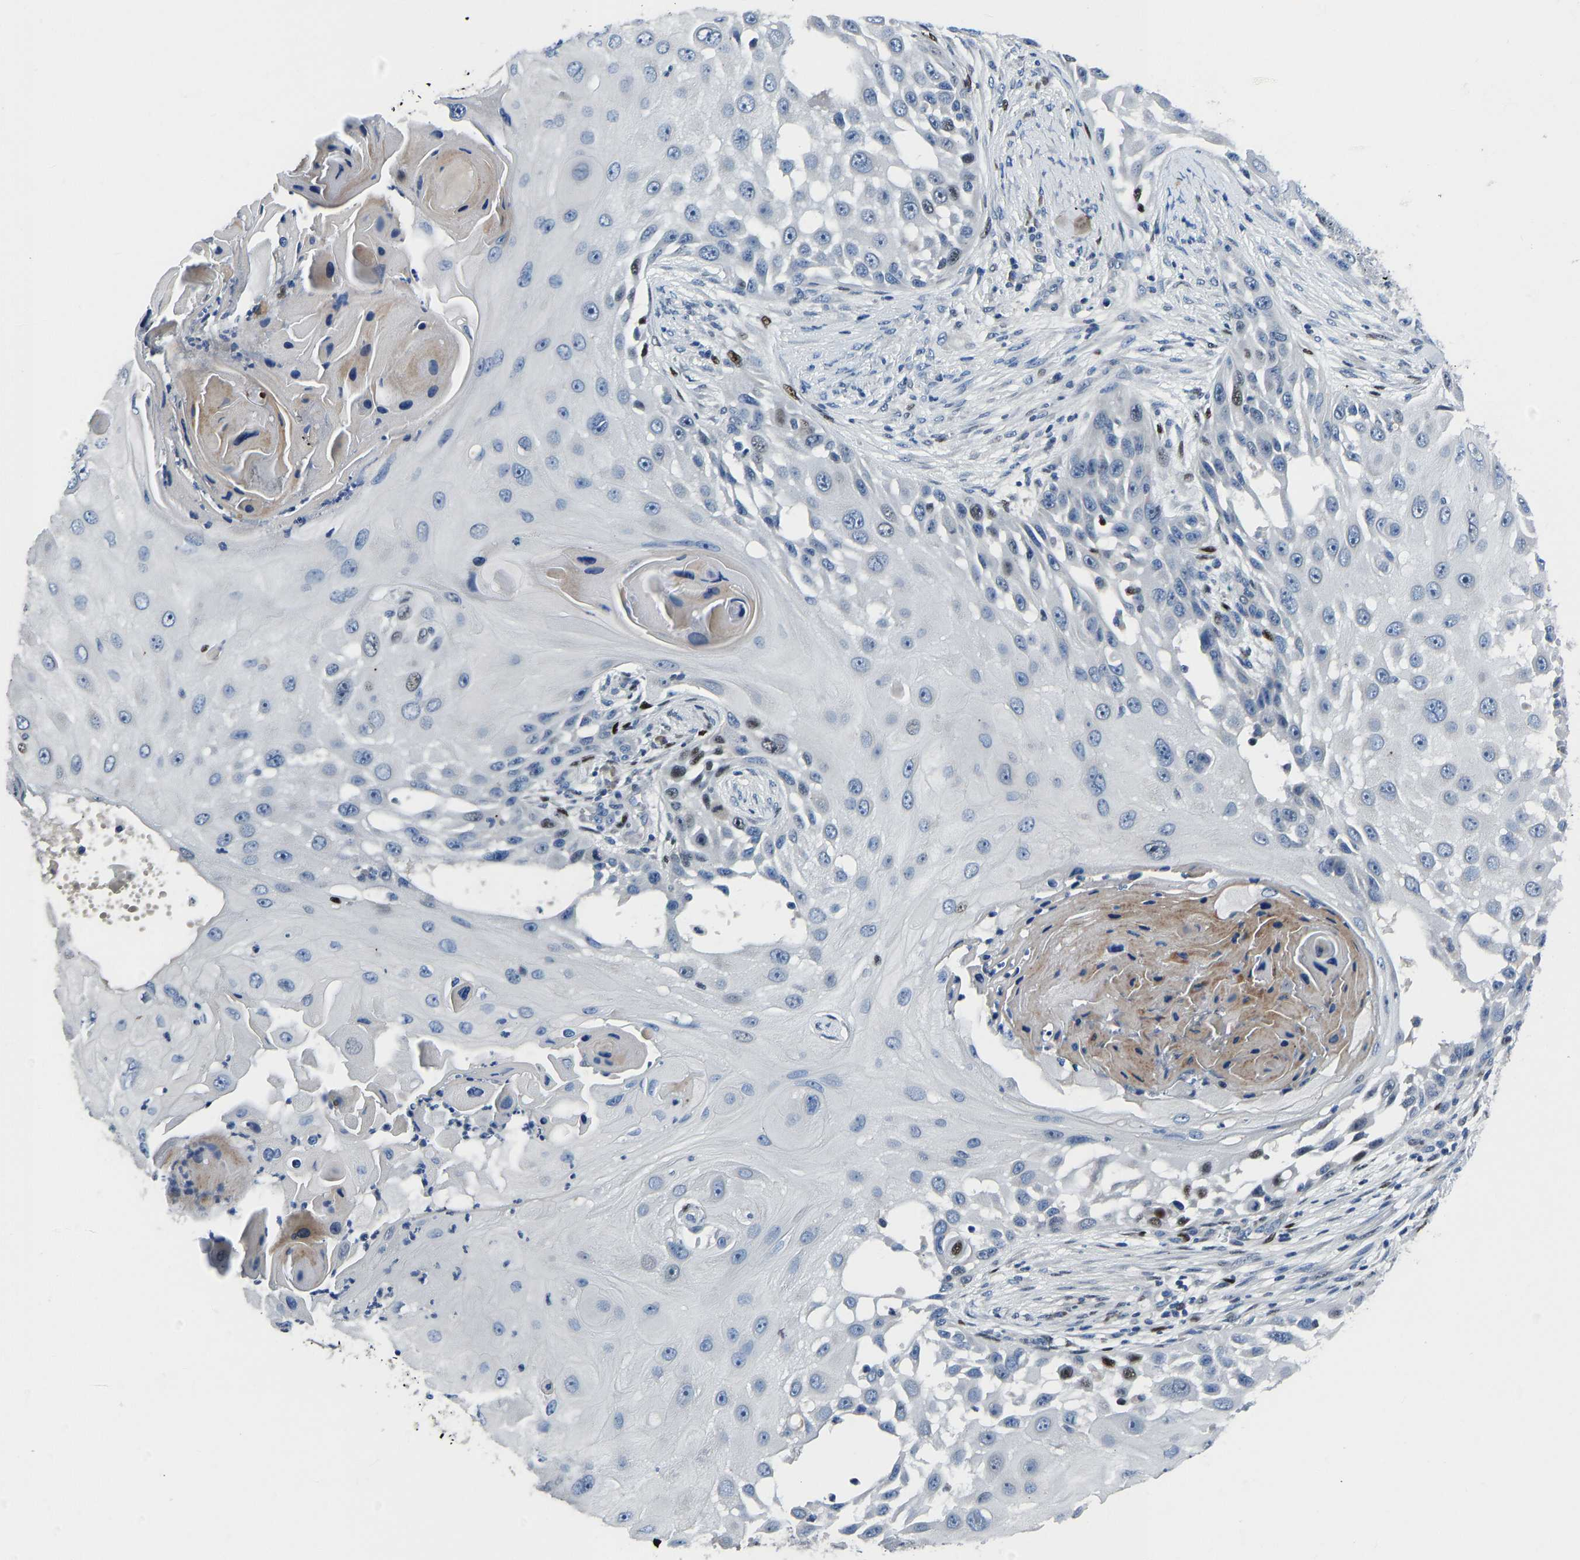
{"staining": {"intensity": "negative", "quantity": "none", "location": "none"}, "tissue": "skin cancer", "cell_type": "Tumor cells", "image_type": "cancer", "snomed": [{"axis": "morphology", "description": "Squamous cell carcinoma, NOS"}, {"axis": "topography", "description": "Skin"}], "caption": "Immunohistochemistry (IHC) micrograph of human skin squamous cell carcinoma stained for a protein (brown), which displays no expression in tumor cells. (DAB (3,3'-diaminobenzidine) immunohistochemistry (IHC) visualized using brightfield microscopy, high magnification).", "gene": "EGR1", "patient": {"sex": "female", "age": 44}}